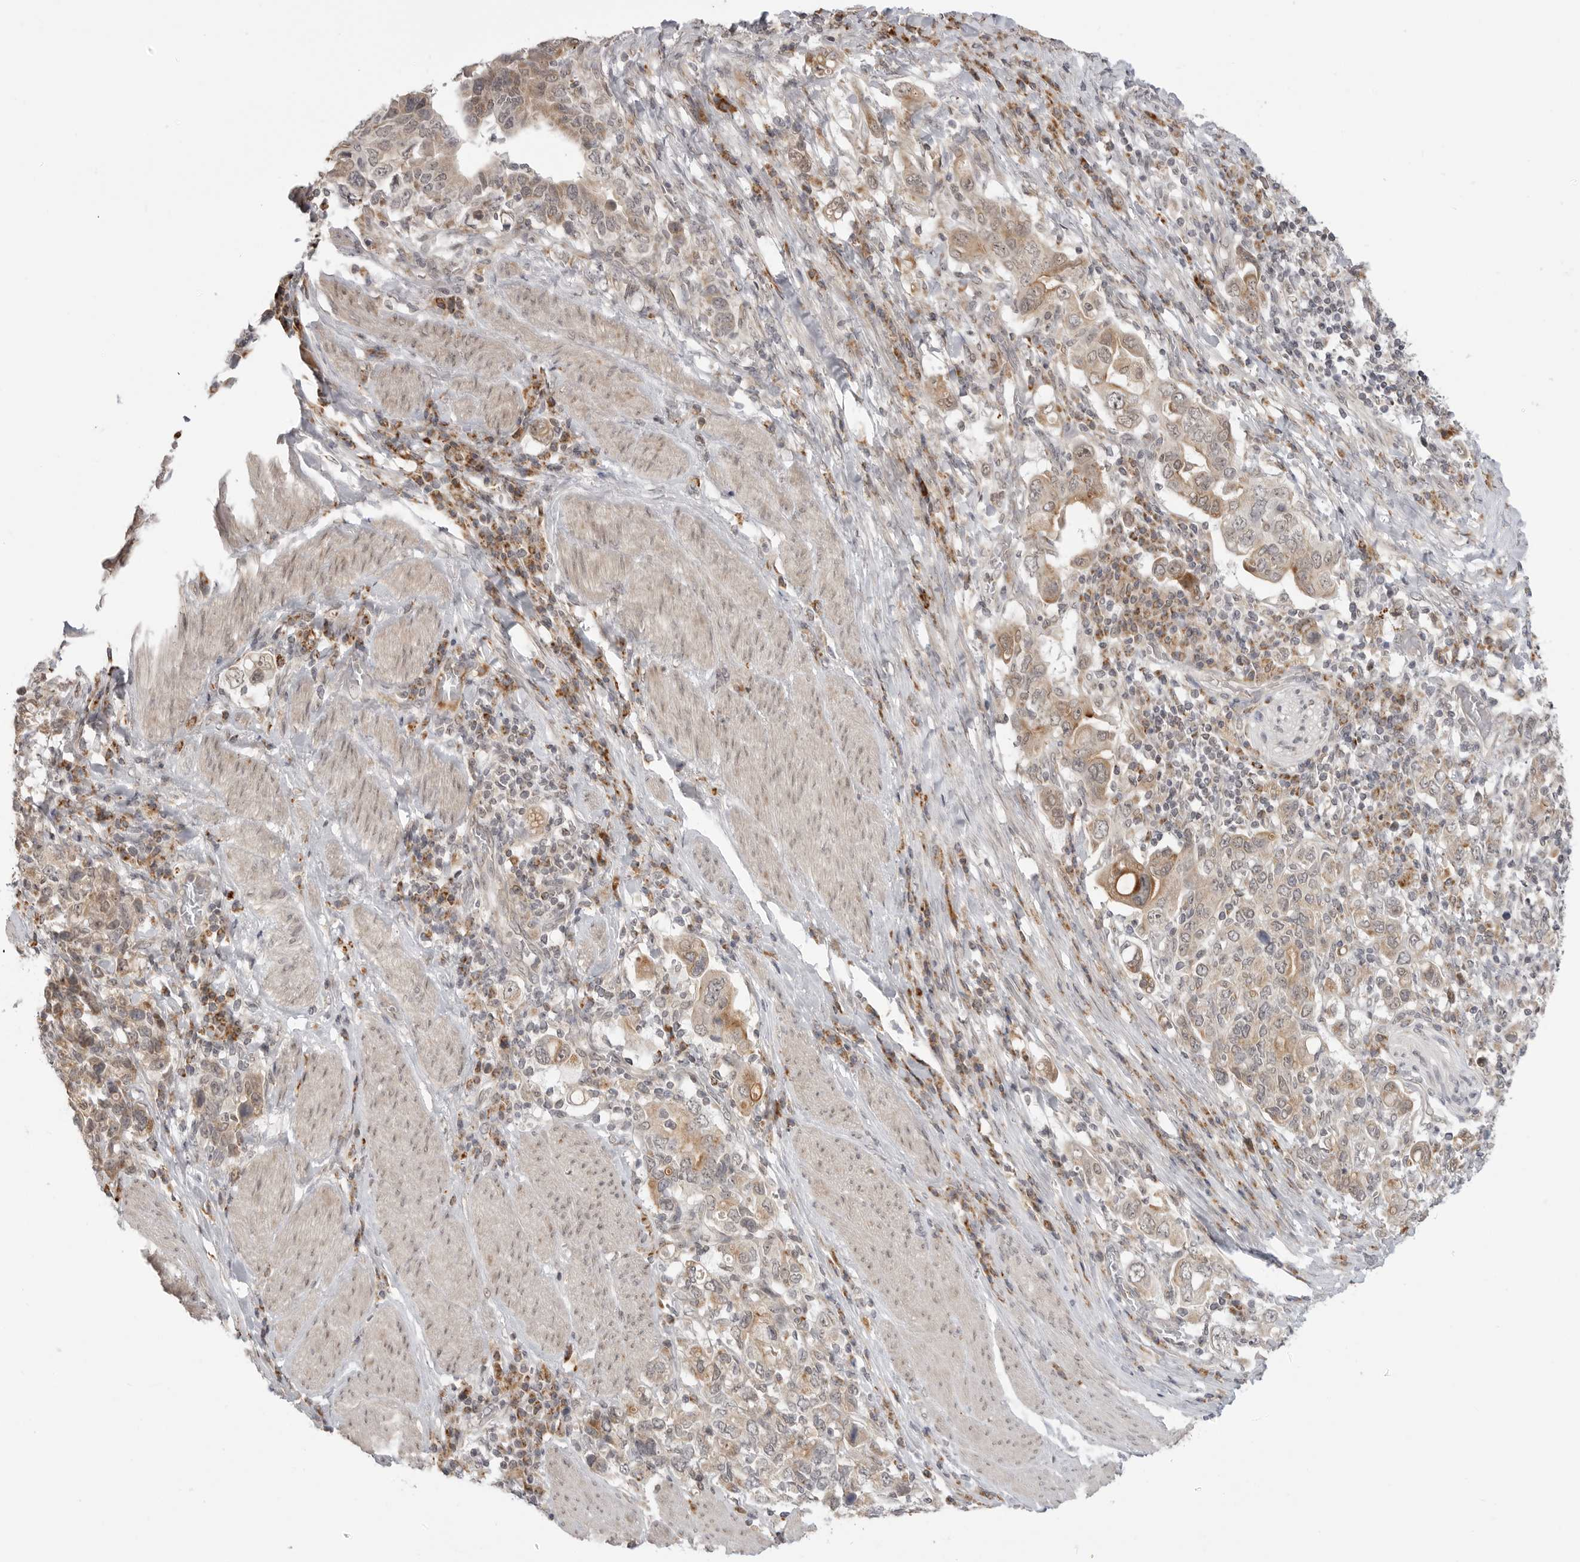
{"staining": {"intensity": "moderate", "quantity": "25%-75%", "location": "cytoplasmic/membranous"}, "tissue": "stomach cancer", "cell_type": "Tumor cells", "image_type": "cancer", "snomed": [{"axis": "morphology", "description": "Adenocarcinoma, NOS"}, {"axis": "topography", "description": "Stomach, upper"}], "caption": "Protein analysis of stomach cancer (adenocarcinoma) tissue displays moderate cytoplasmic/membranous staining in about 25%-75% of tumor cells. (Brightfield microscopy of DAB IHC at high magnification).", "gene": "KALRN", "patient": {"sex": "male", "age": 62}}